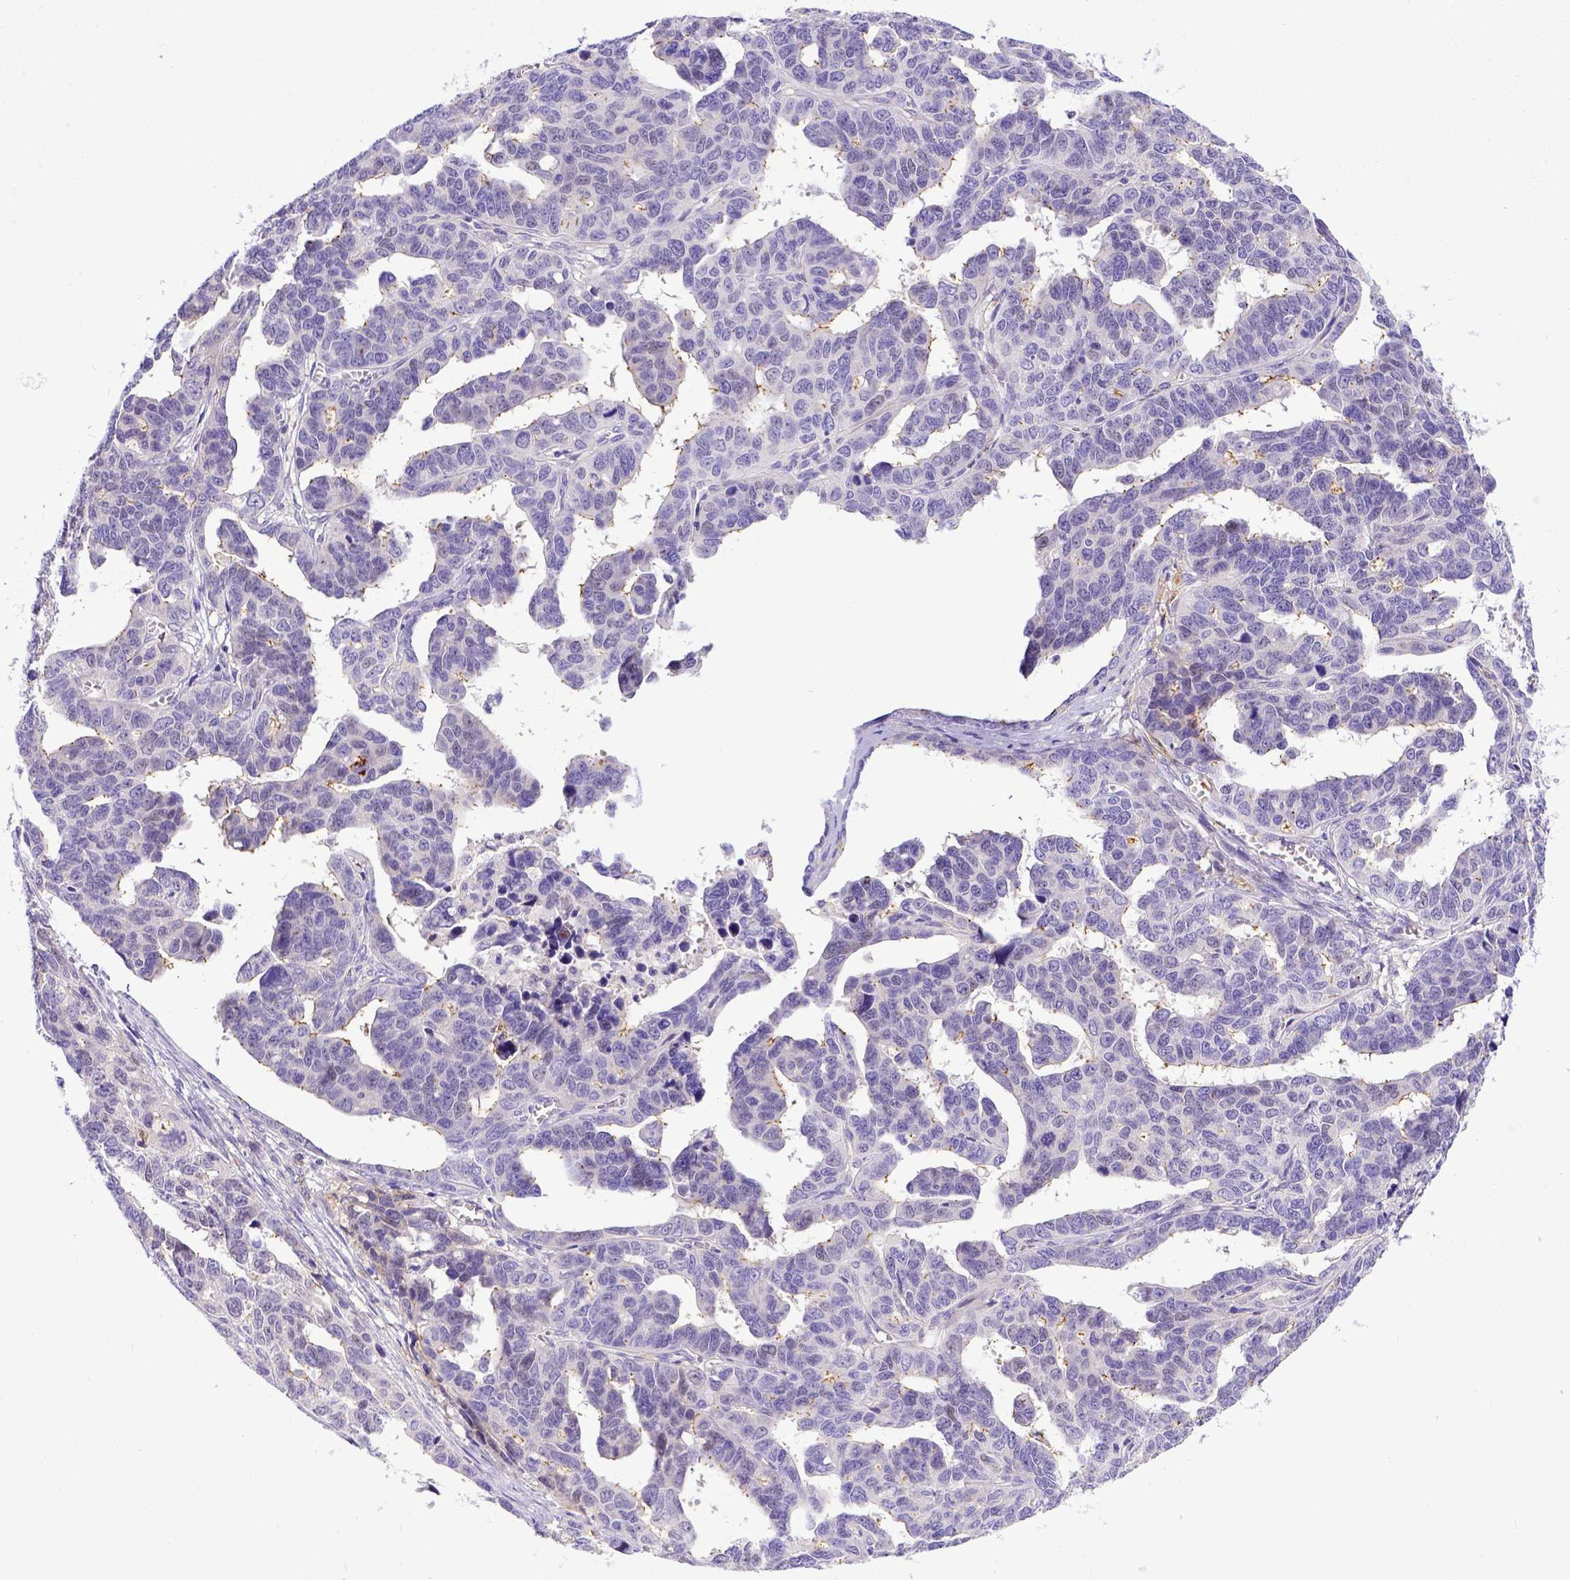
{"staining": {"intensity": "negative", "quantity": "none", "location": "none"}, "tissue": "ovarian cancer", "cell_type": "Tumor cells", "image_type": "cancer", "snomed": [{"axis": "morphology", "description": "Cystadenocarcinoma, serous, NOS"}, {"axis": "topography", "description": "Ovary"}], "caption": "Ovarian serous cystadenocarcinoma was stained to show a protein in brown. There is no significant positivity in tumor cells. (Brightfield microscopy of DAB (3,3'-diaminobenzidine) immunohistochemistry (IHC) at high magnification).", "gene": "CFAP300", "patient": {"sex": "female", "age": 69}}